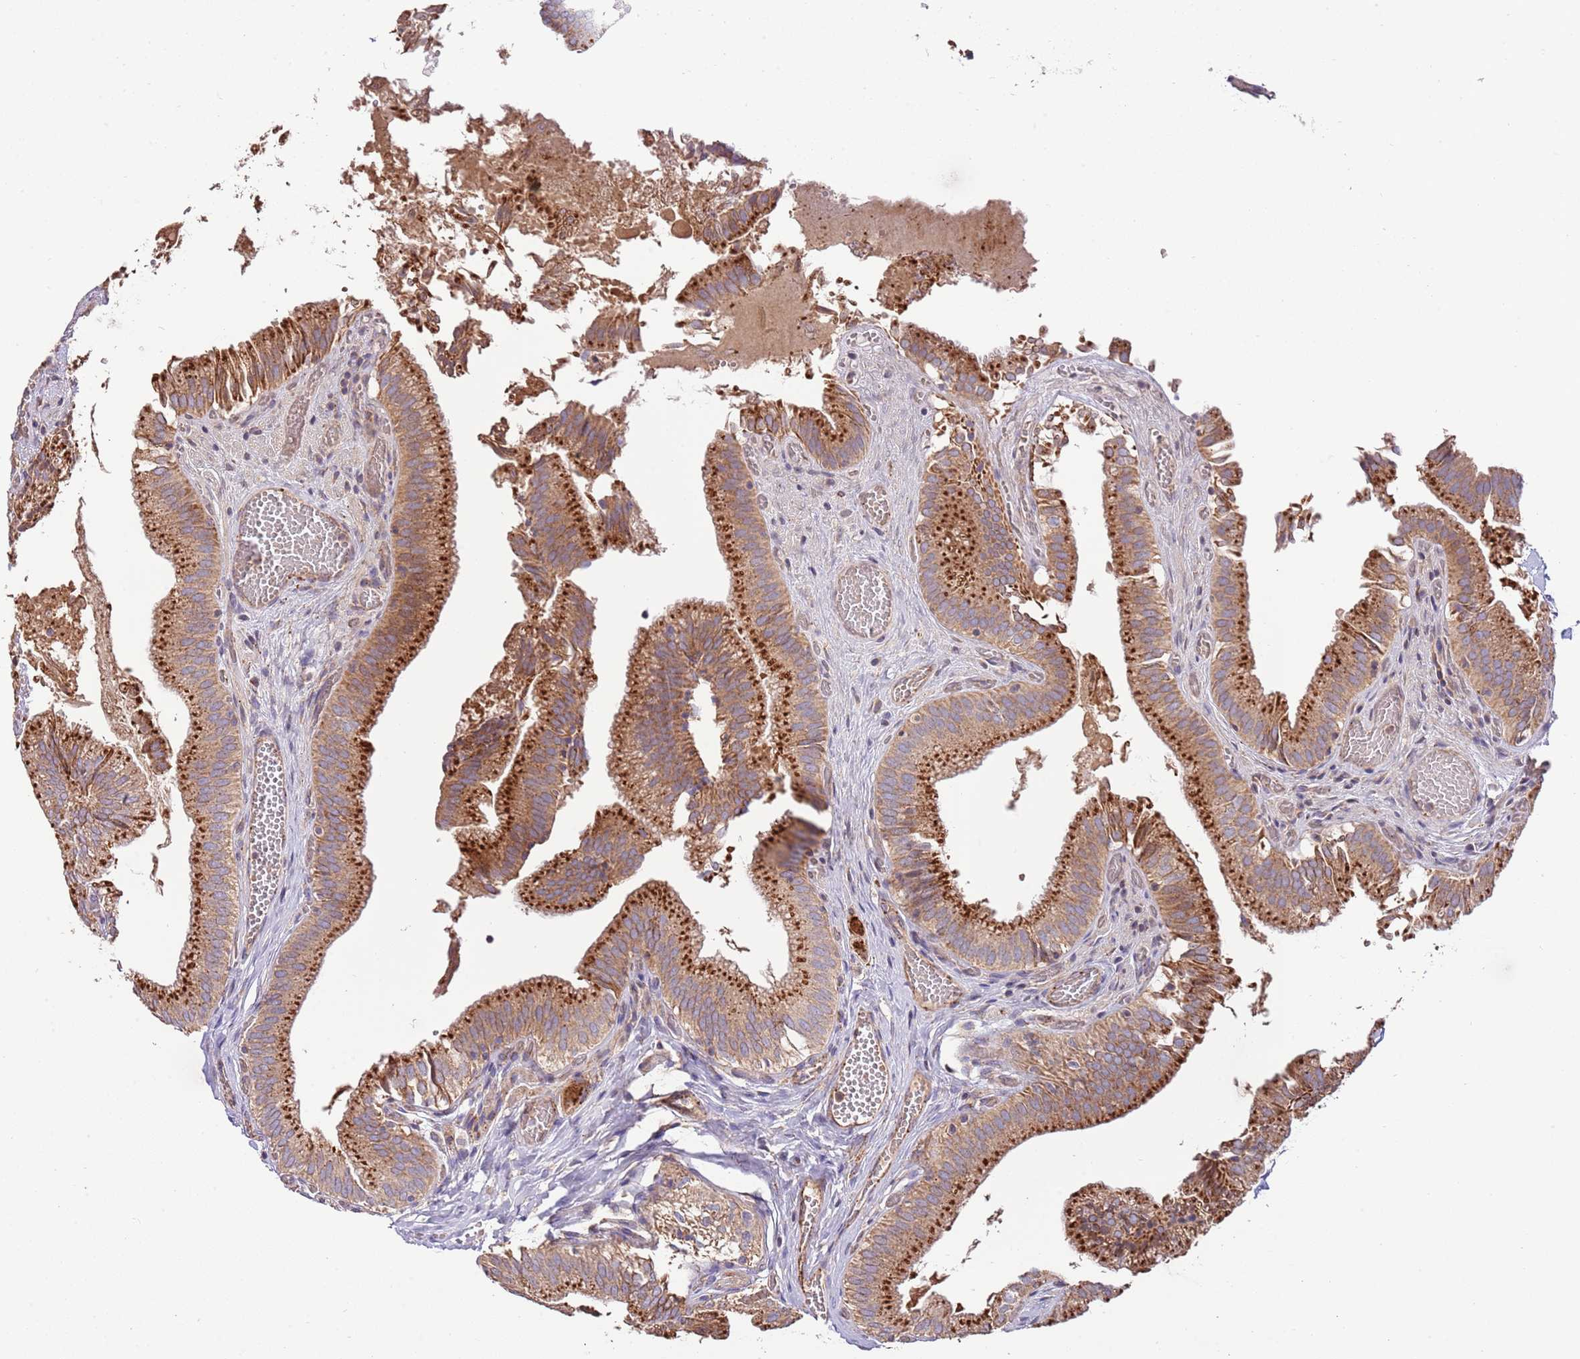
{"staining": {"intensity": "strong", "quantity": ">75%", "location": "cytoplasmic/membranous"}, "tissue": "gallbladder", "cell_type": "Glandular cells", "image_type": "normal", "snomed": [{"axis": "morphology", "description": "Normal tissue, NOS"}, {"axis": "topography", "description": "Gallbladder"}, {"axis": "topography", "description": "Peripheral nerve tissue"}], "caption": "Immunohistochemistry (IHC) of normal gallbladder shows high levels of strong cytoplasmic/membranous staining in approximately >75% of glandular cells.", "gene": "DOCK6", "patient": {"sex": "male", "age": 17}}